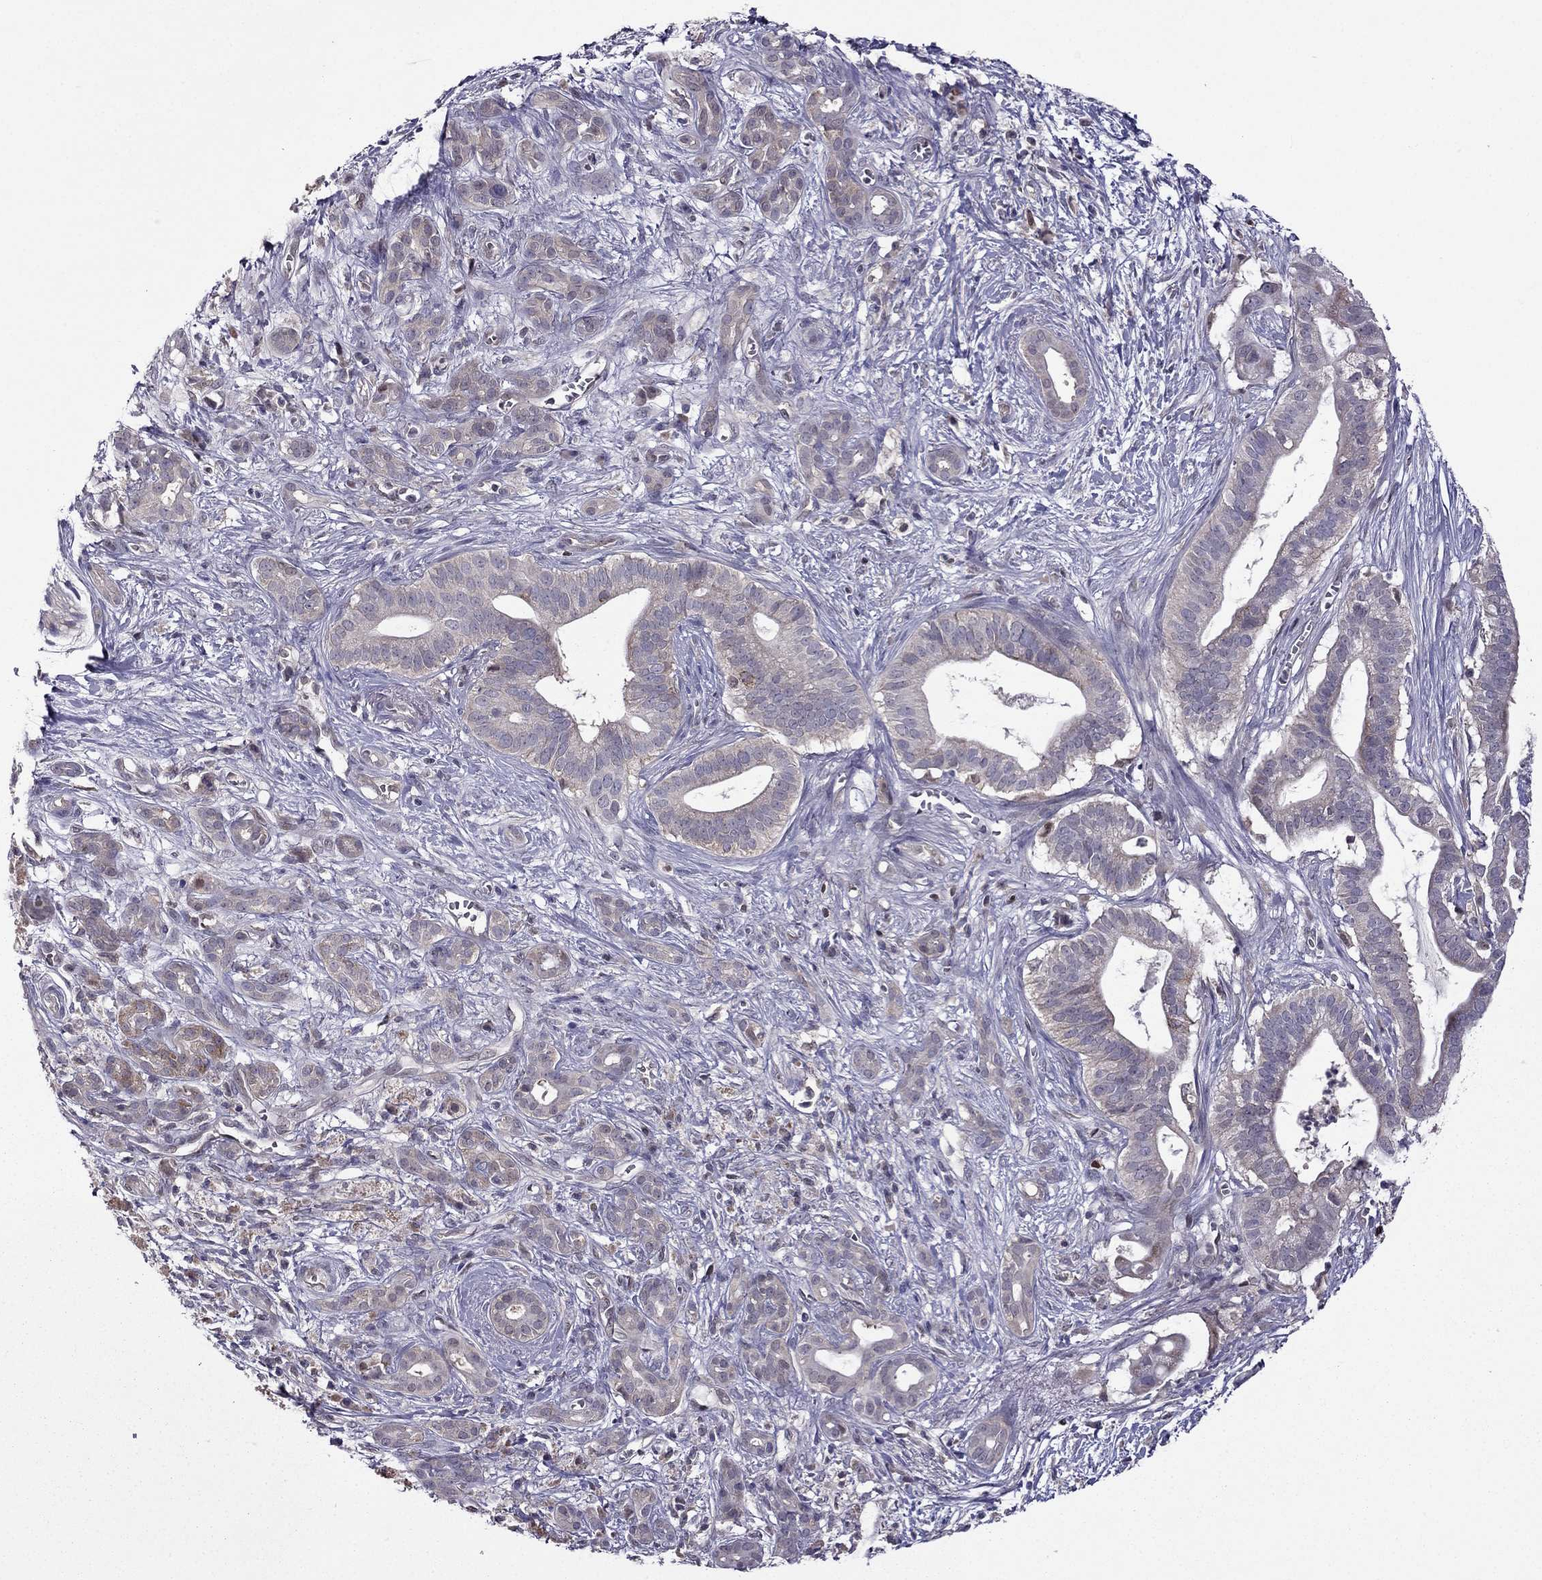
{"staining": {"intensity": "weak", "quantity": "25%-75%", "location": "cytoplasmic/membranous"}, "tissue": "pancreatic cancer", "cell_type": "Tumor cells", "image_type": "cancer", "snomed": [{"axis": "morphology", "description": "Adenocarcinoma, NOS"}, {"axis": "topography", "description": "Pancreas"}], "caption": "This photomicrograph reveals pancreatic cancer stained with immunohistochemistry (IHC) to label a protein in brown. The cytoplasmic/membranous of tumor cells show weak positivity for the protein. Nuclei are counter-stained blue.", "gene": "CDK5", "patient": {"sex": "male", "age": 61}}